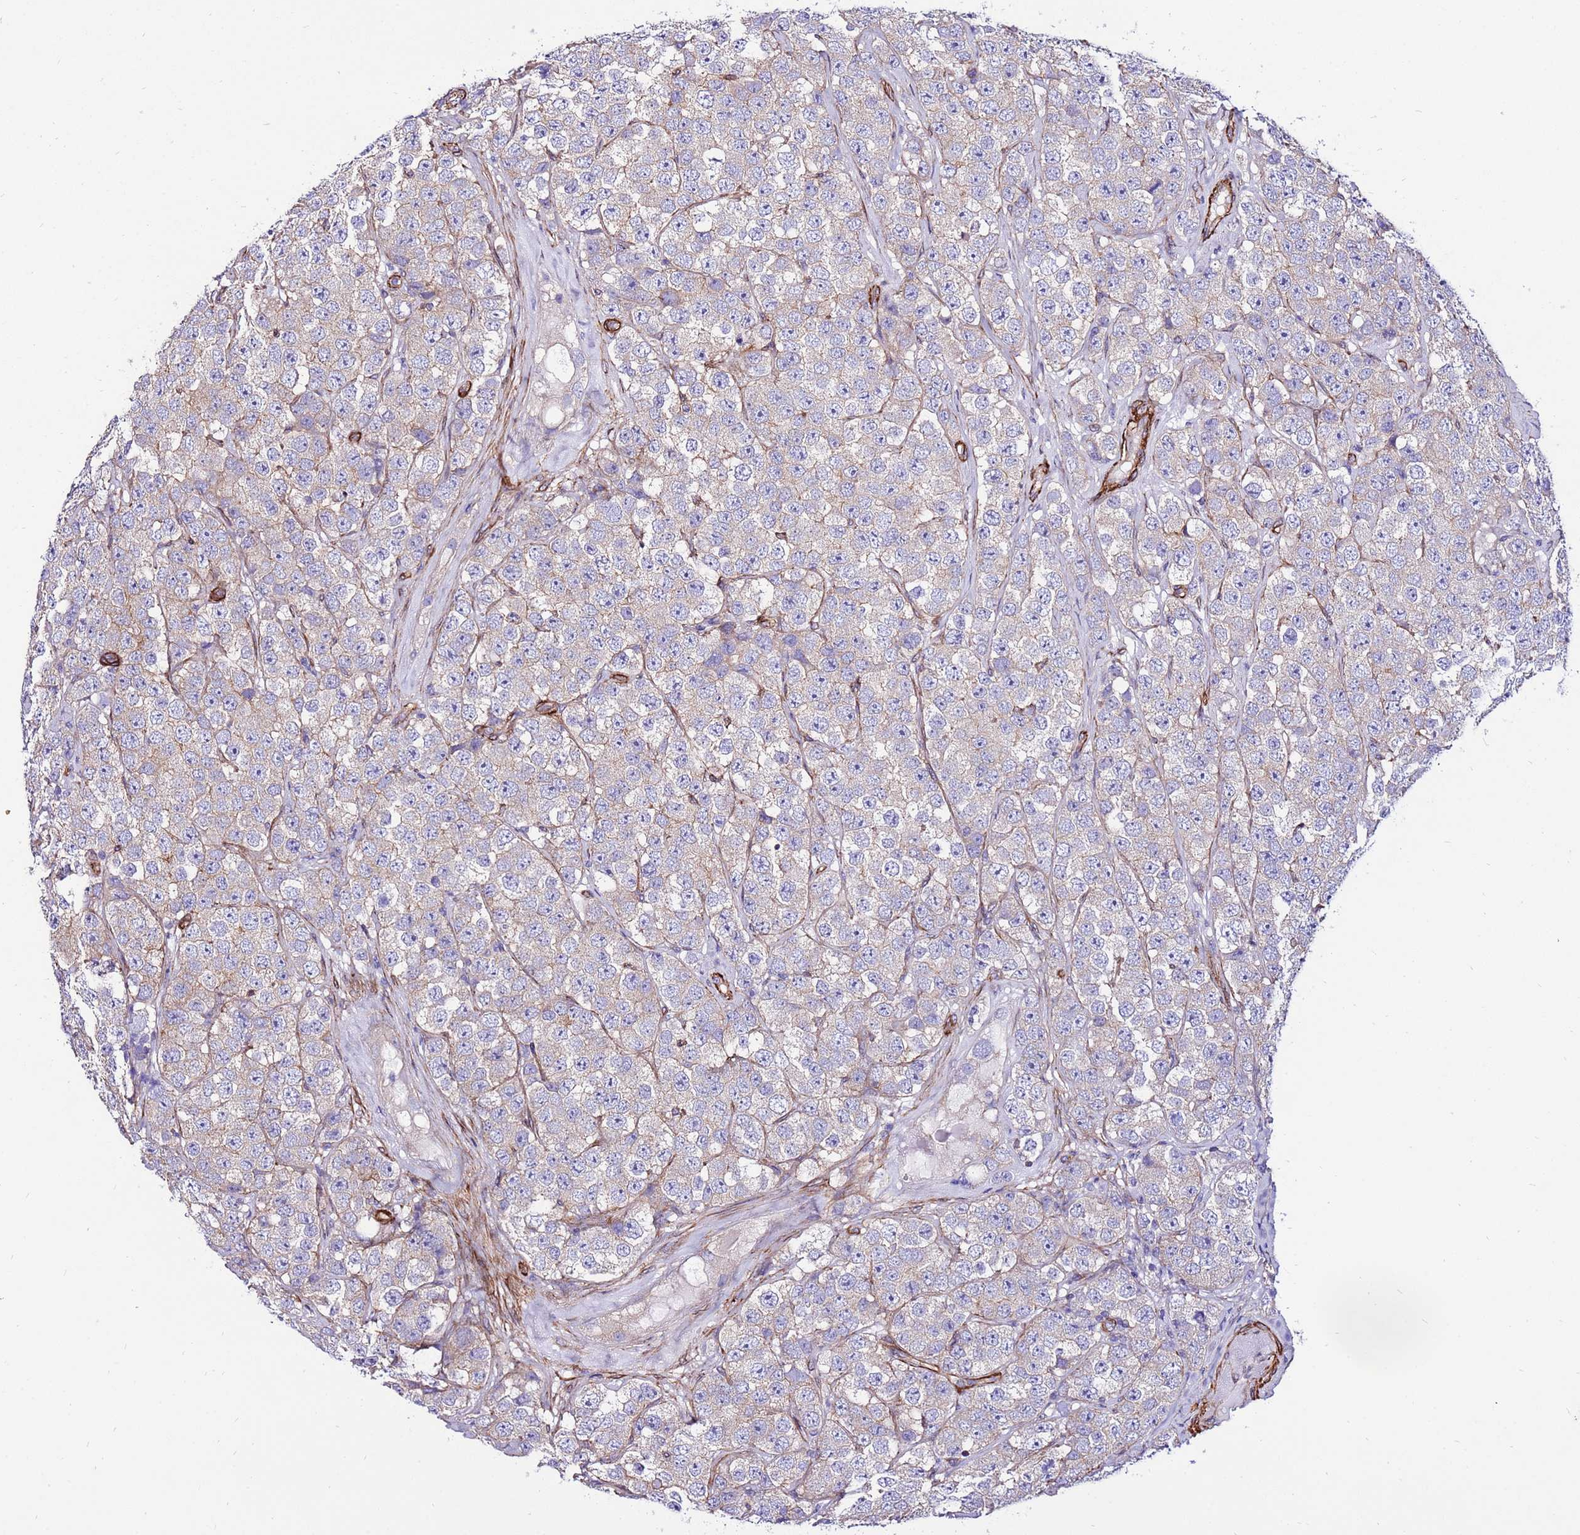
{"staining": {"intensity": "weak", "quantity": "<25%", "location": "cytoplasmic/membranous"}, "tissue": "testis cancer", "cell_type": "Tumor cells", "image_type": "cancer", "snomed": [{"axis": "morphology", "description": "Seminoma, NOS"}, {"axis": "topography", "description": "Testis"}], "caption": "The image shows no significant expression in tumor cells of testis cancer (seminoma).", "gene": "EI24", "patient": {"sex": "male", "age": 28}}